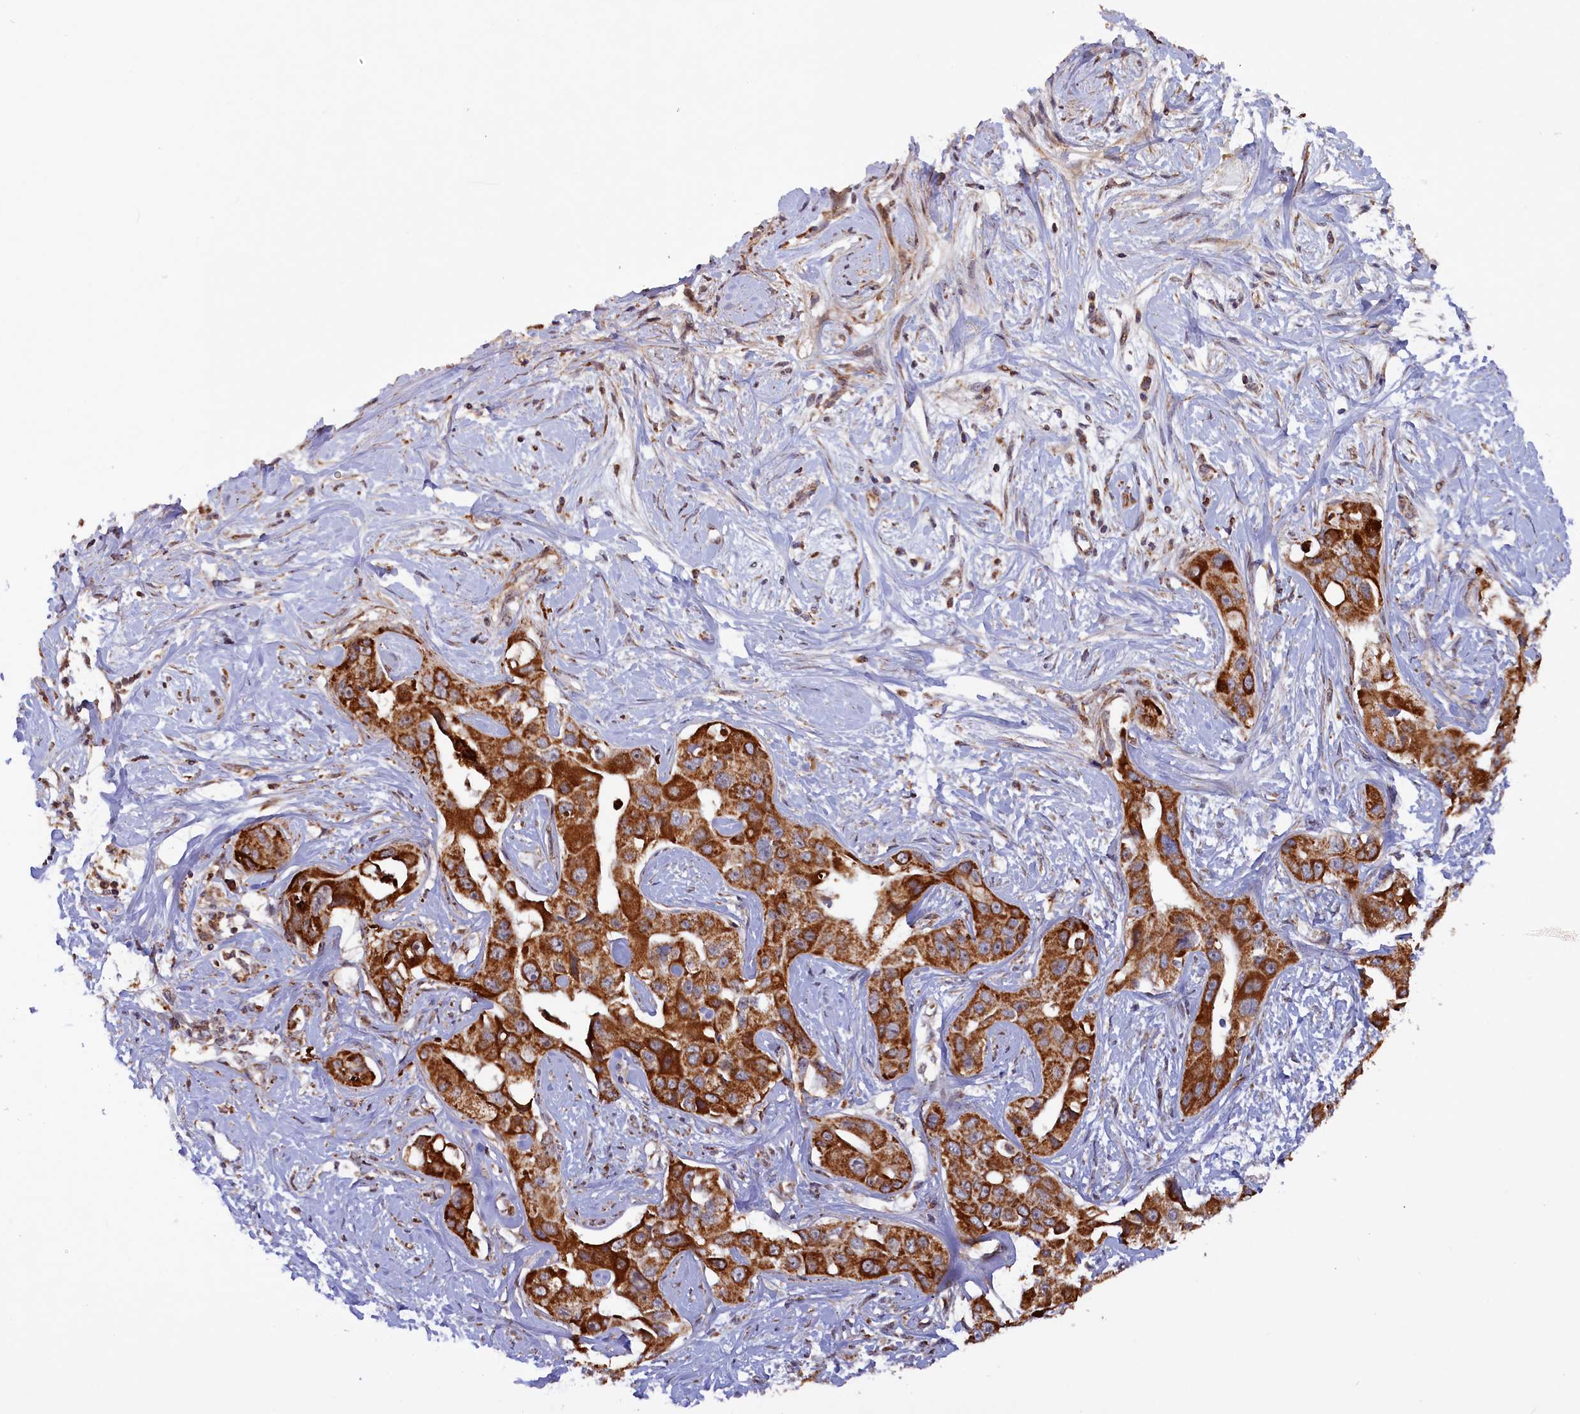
{"staining": {"intensity": "strong", "quantity": ">75%", "location": "cytoplasmic/membranous"}, "tissue": "liver cancer", "cell_type": "Tumor cells", "image_type": "cancer", "snomed": [{"axis": "morphology", "description": "Cholangiocarcinoma"}, {"axis": "topography", "description": "Liver"}], "caption": "Protein expression analysis of human liver cancer reveals strong cytoplasmic/membranous expression in about >75% of tumor cells.", "gene": "DUS3L", "patient": {"sex": "male", "age": 59}}